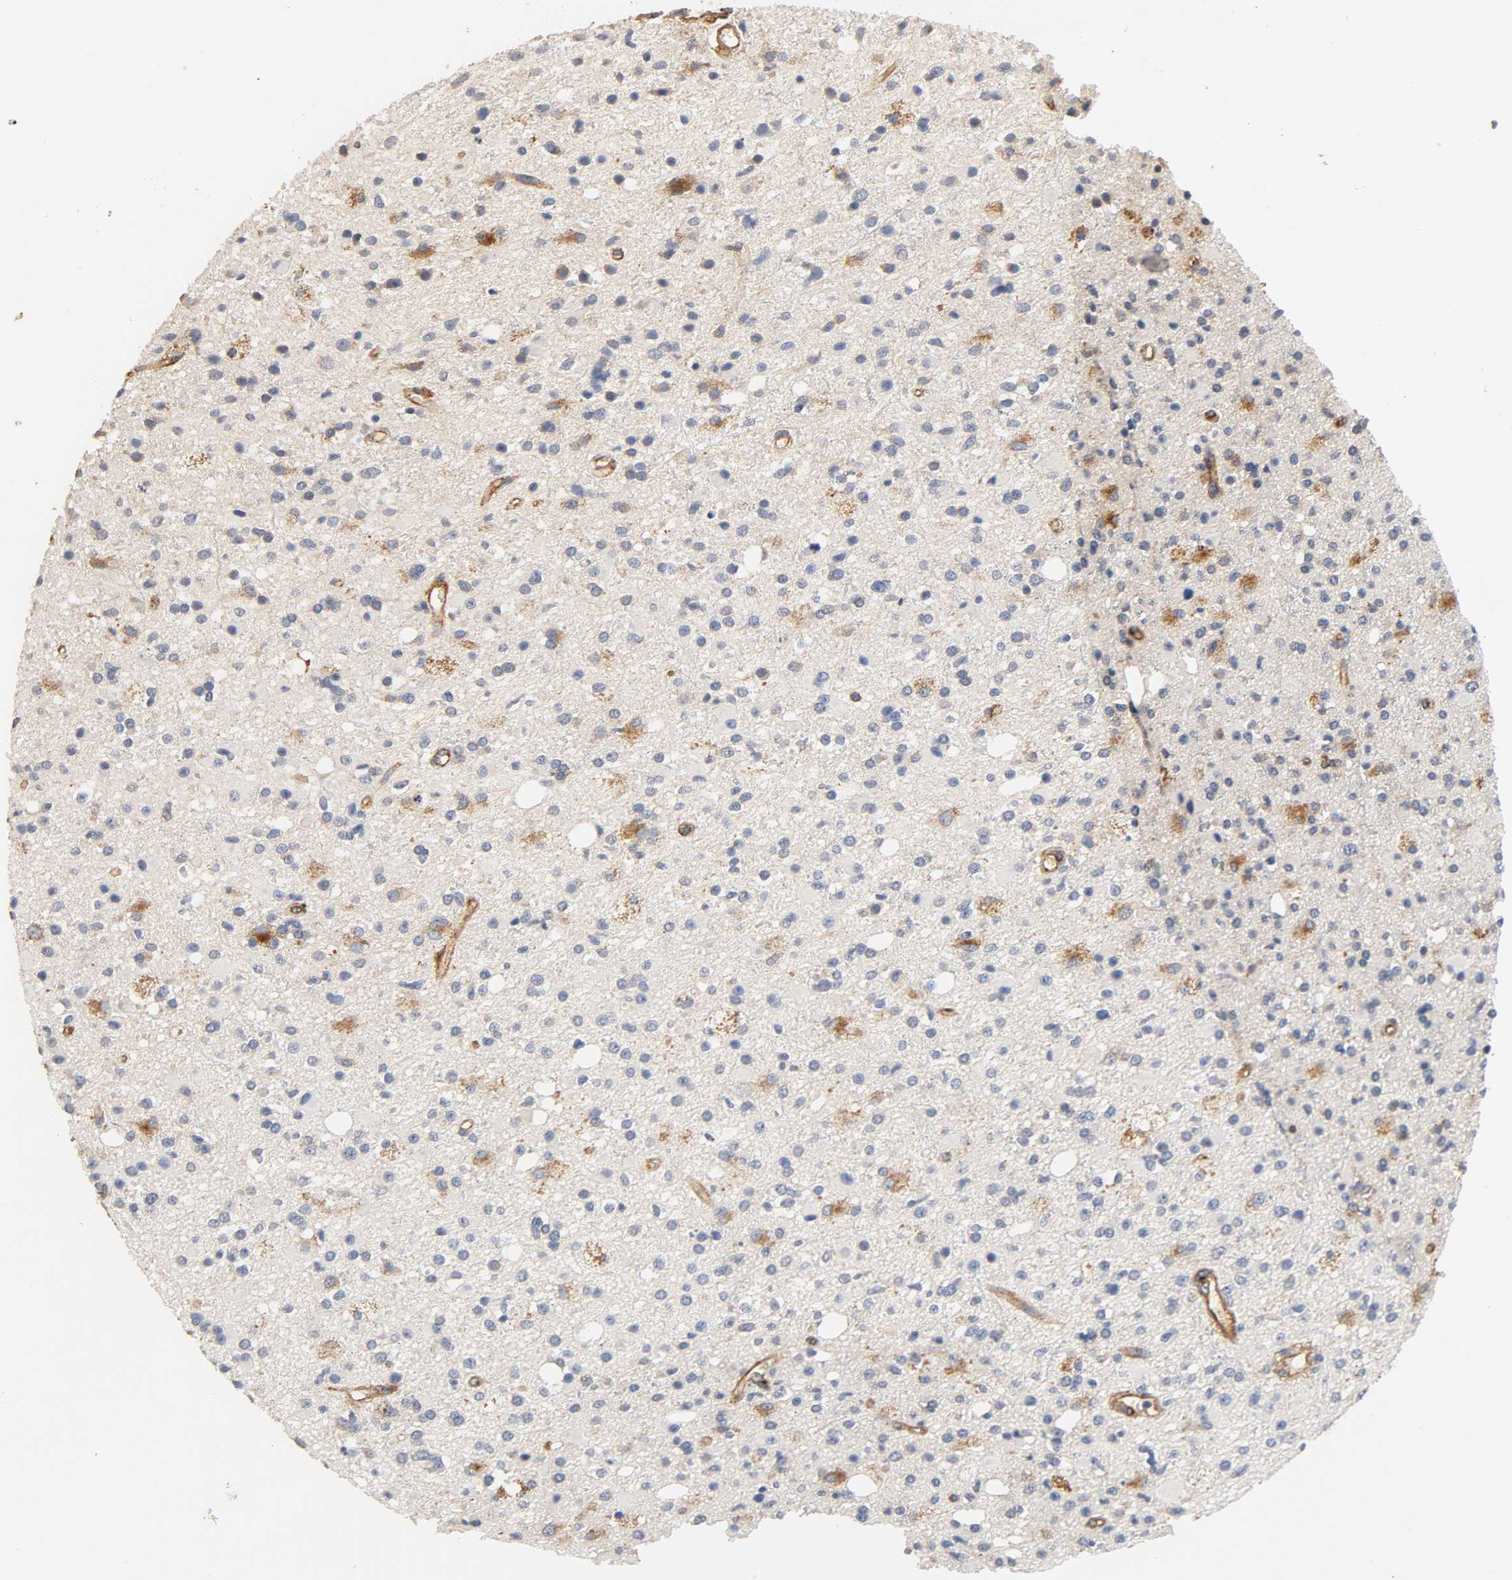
{"staining": {"intensity": "weak", "quantity": "<25%", "location": "cytoplasmic/membranous"}, "tissue": "glioma", "cell_type": "Tumor cells", "image_type": "cancer", "snomed": [{"axis": "morphology", "description": "Glioma, malignant, High grade"}, {"axis": "topography", "description": "Brain"}], "caption": "Tumor cells show no significant positivity in high-grade glioma (malignant).", "gene": "IFITM3", "patient": {"sex": "male", "age": 33}}